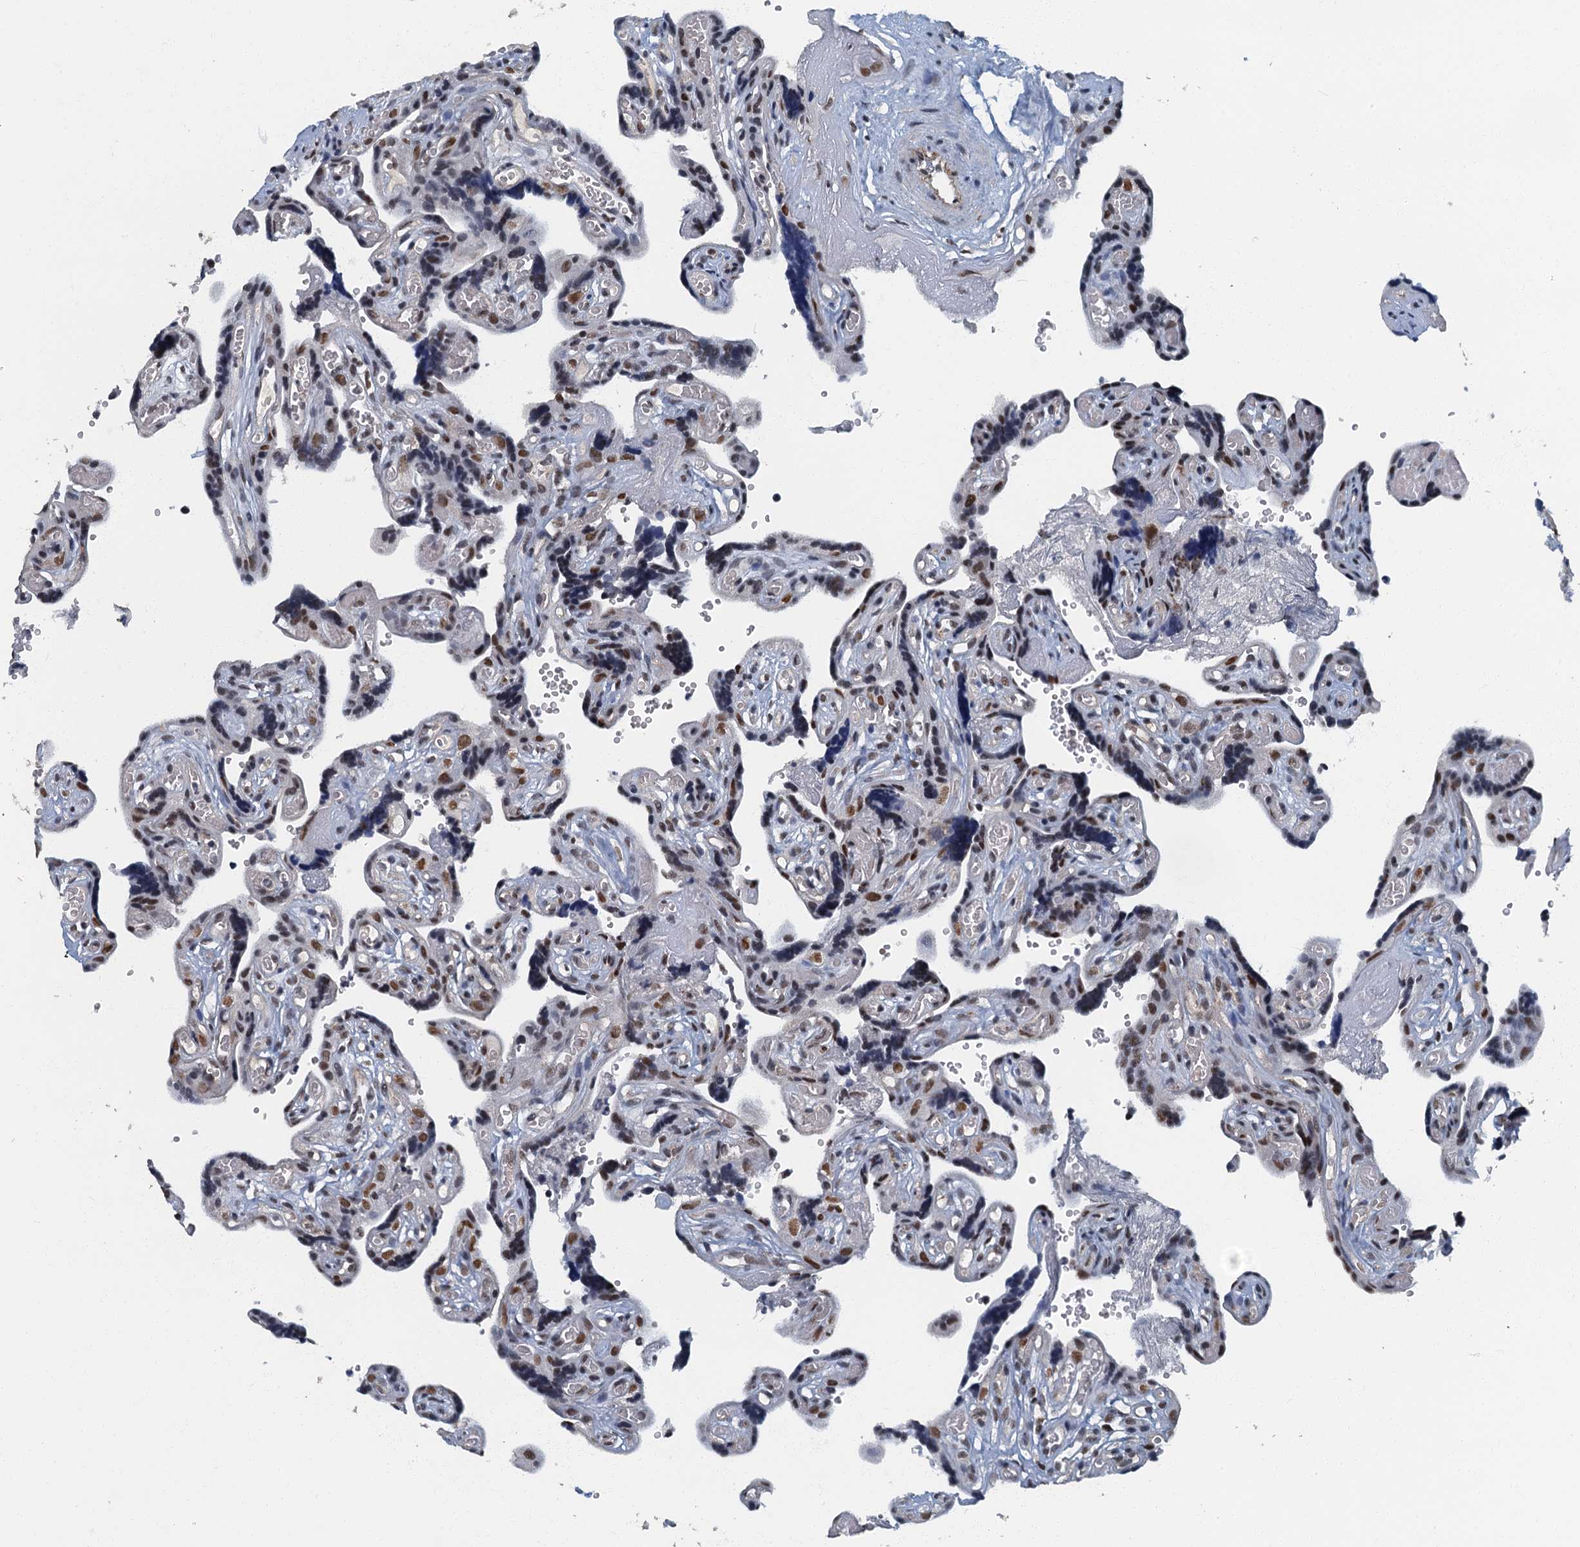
{"staining": {"intensity": "strong", "quantity": "25%-75%", "location": "nuclear"}, "tissue": "placenta", "cell_type": "Trophoblastic cells", "image_type": "normal", "snomed": [{"axis": "morphology", "description": "Normal tissue, NOS"}, {"axis": "topography", "description": "Placenta"}], "caption": "Strong nuclear protein expression is seen in approximately 25%-75% of trophoblastic cells in placenta.", "gene": "GADL1", "patient": {"sex": "female", "age": 30}}